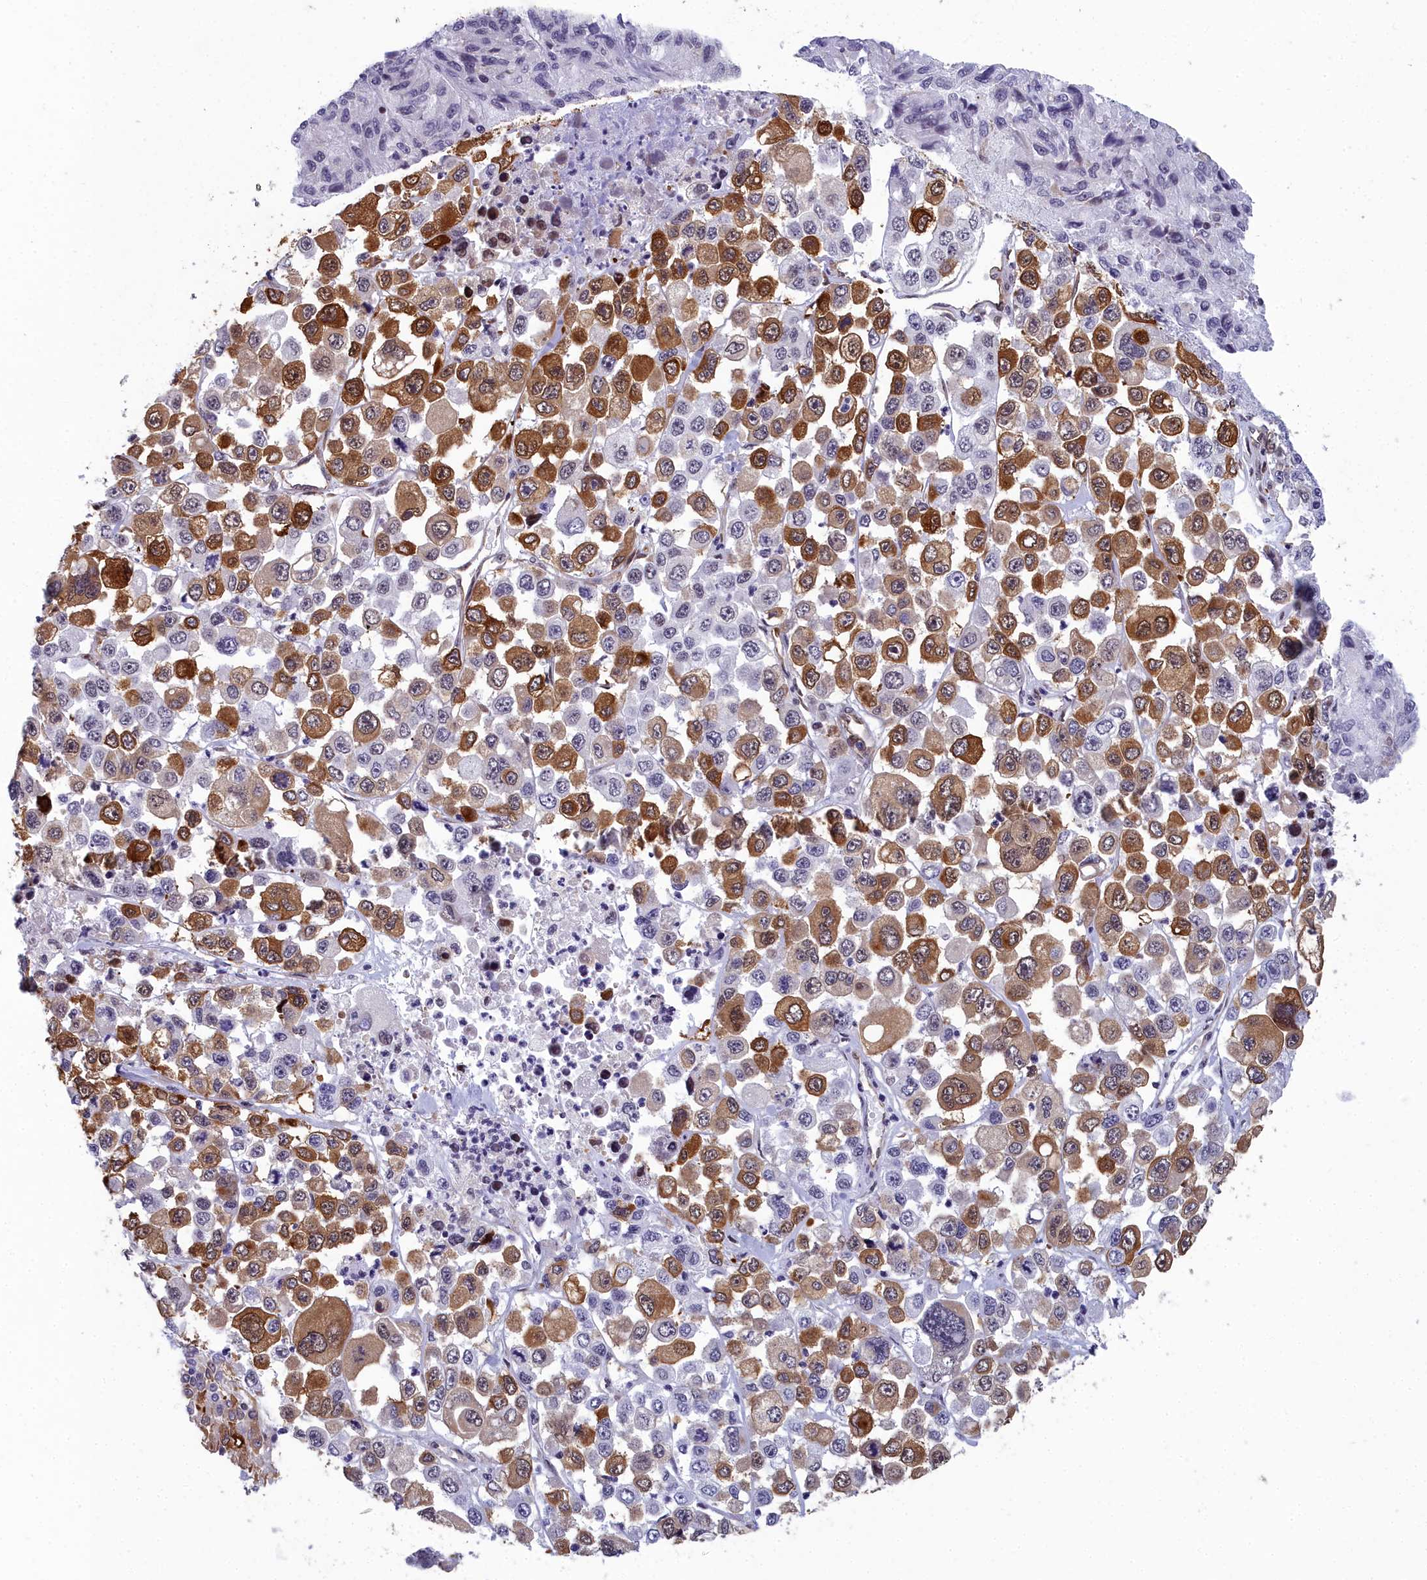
{"staining": {"intensity": "strong", "quantity": ">75%", "location": "cytoplasmic/membranous,nuclear"}, "tissue": "melanoma", "cell_type": "Tumor cells", "image_type": "cancer", "snomed": [{"axis": "morphology", "description": "Malignant melanoma, Metastatic site"}, {"axis": "topography", "description": "Lymph node"}], "caption": "Malignant melanoma (metastatic site) was stained to show a protein in brown. There is high levels of strong cytoplasmic/membranous and nuclear positivity in approximately >75% of tumor cells. (brown staining indicates protein expression, while blue staining denotes nuclei).", "gene": "CCDC97", "patient": {"sex": "female", "age": 54}}